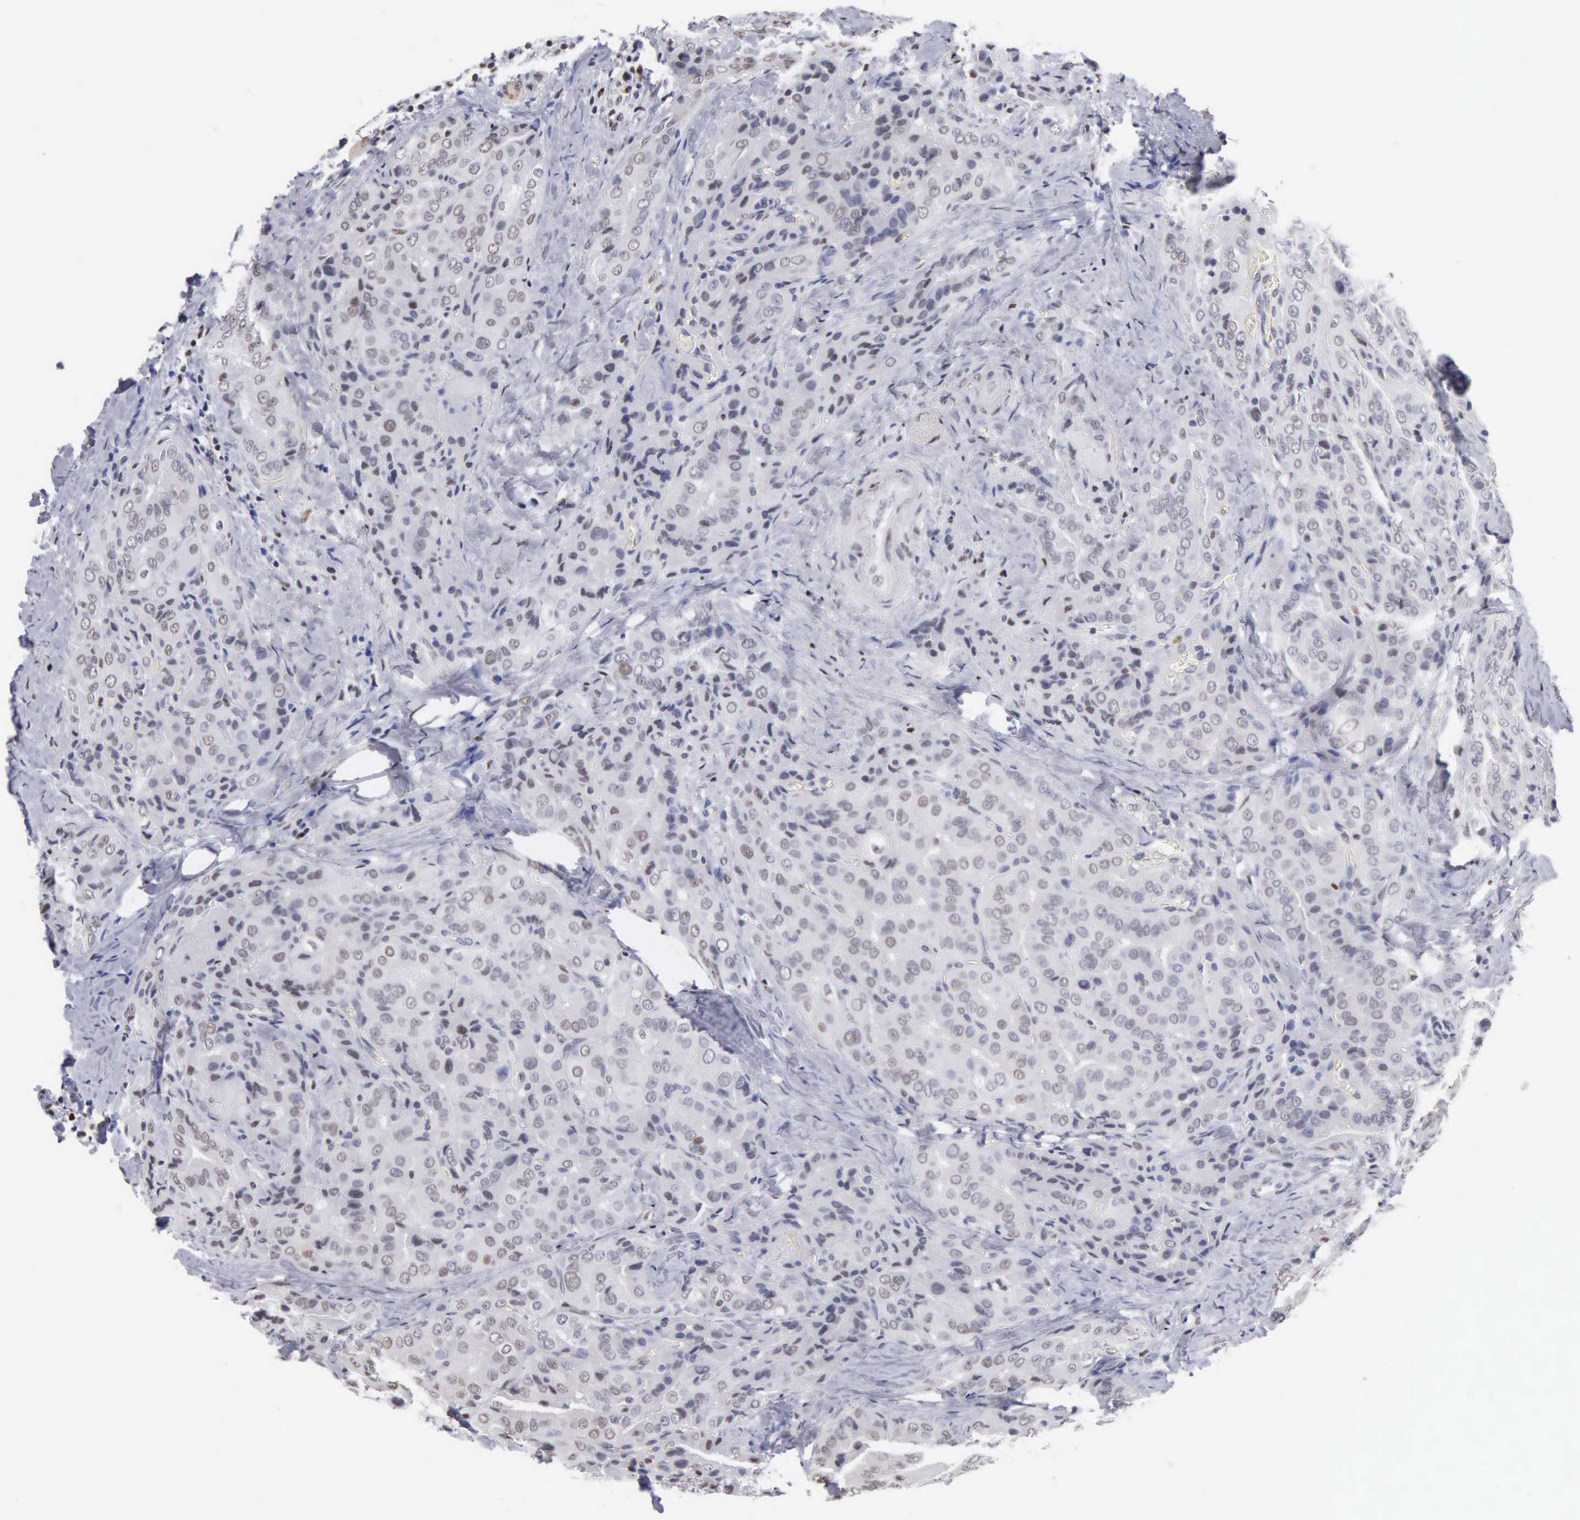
{"staining": {"intensity": "negative", "quantity": "none", "location": "none"}, "tissue": "thyroid cancer", "cell_type": "Tumor cells", "image_type": "cancer", "snomed": [{"axis": "morphology", "description": "Papillary adenocarcinoma, NOS"}, {"axis": "topography", "description": "Thyroid gland"}], "caption": "The micrograph displays no significant expression in tumor cells of papillary adenocarcinoma (thyroid).", "gene": "CCNG1", "patient": {"sex": "female", "age": 71}}